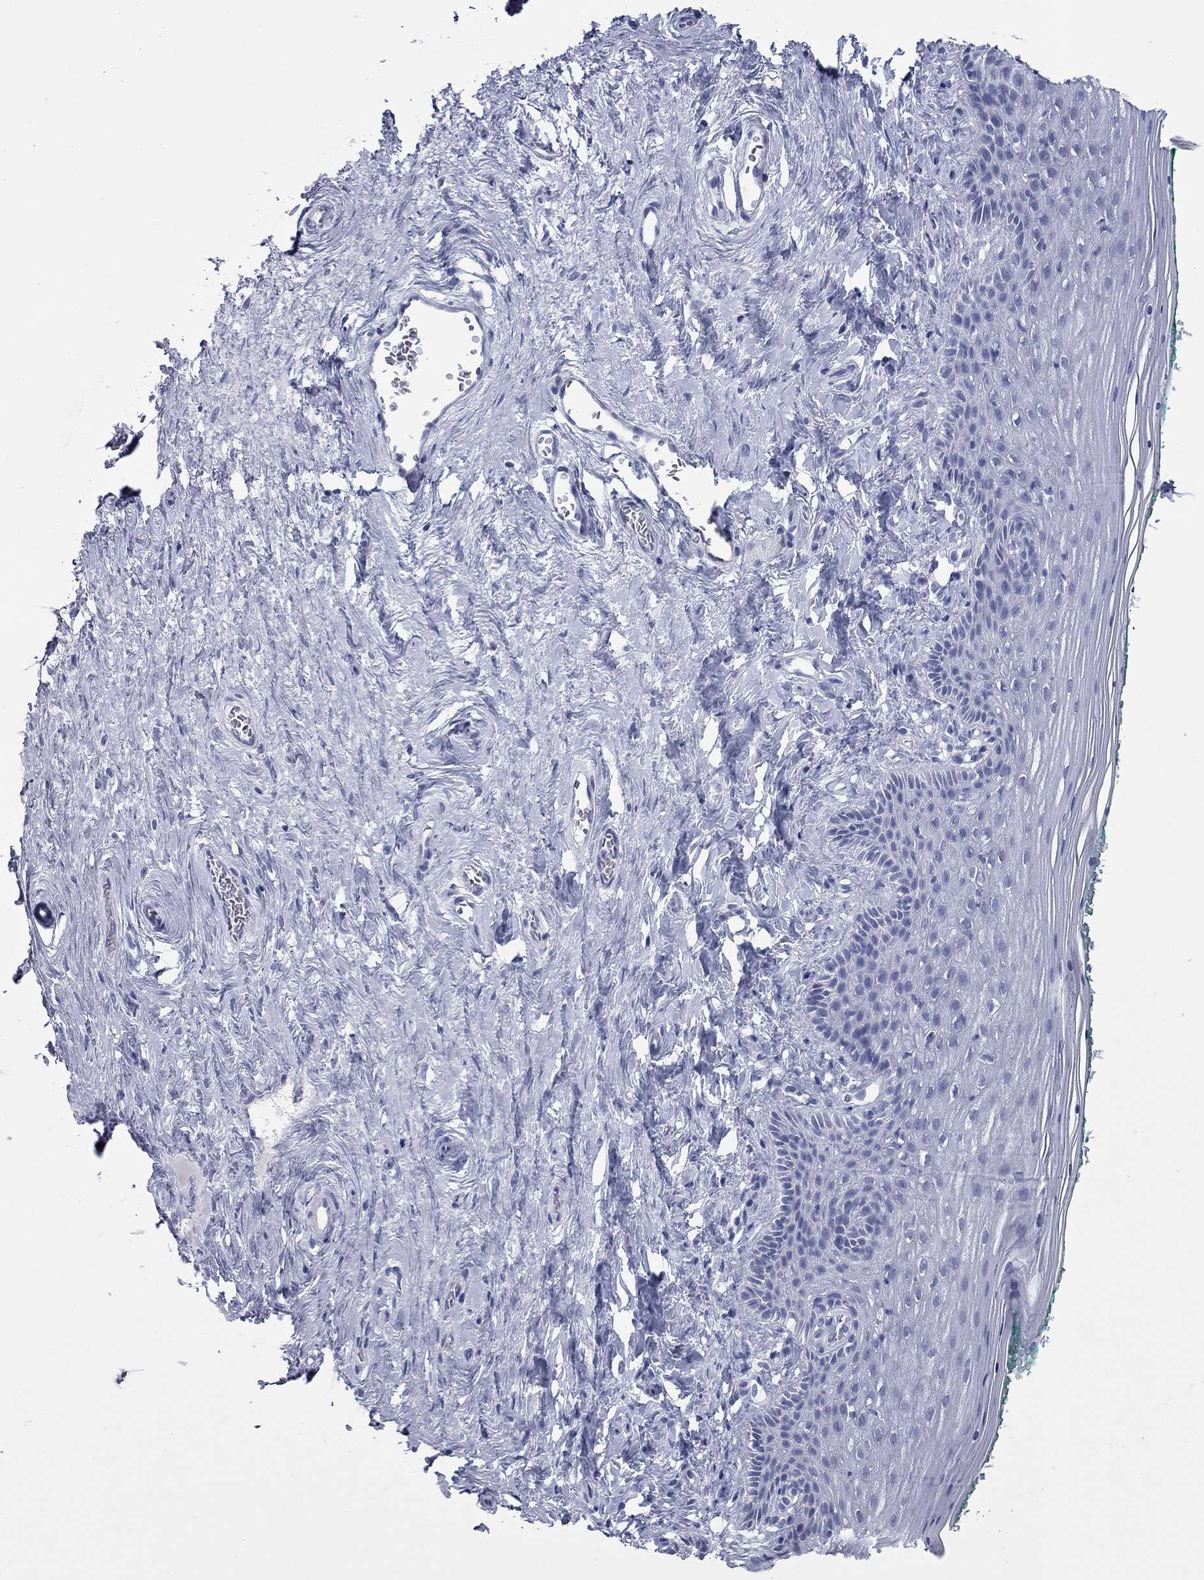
{"staining": {"intensity": "negative", "quantity": "none", "location": "none"}, "tissue": "vagina", "cell_type": "Squamous epithelial cells", "image_type": "normal", "snomed": [{"axis": "morphology", "description": "Normal tissue, NOS"}, {"axis": "topography", "description": "Vagina"}], "caption": "IHC histopathology image of benign human vagina stained for a protein (brown), which shows no positivity in squamous epithelial cells. Brightfield microscopy of immunohistochemistry stained with DAB (3,3'-diaminobenzidine) (brown) and hematoxylin (blue), captured at high magnification.", "gene": "KIRREL2", "patient": {"sex": "female", "age": 45}}